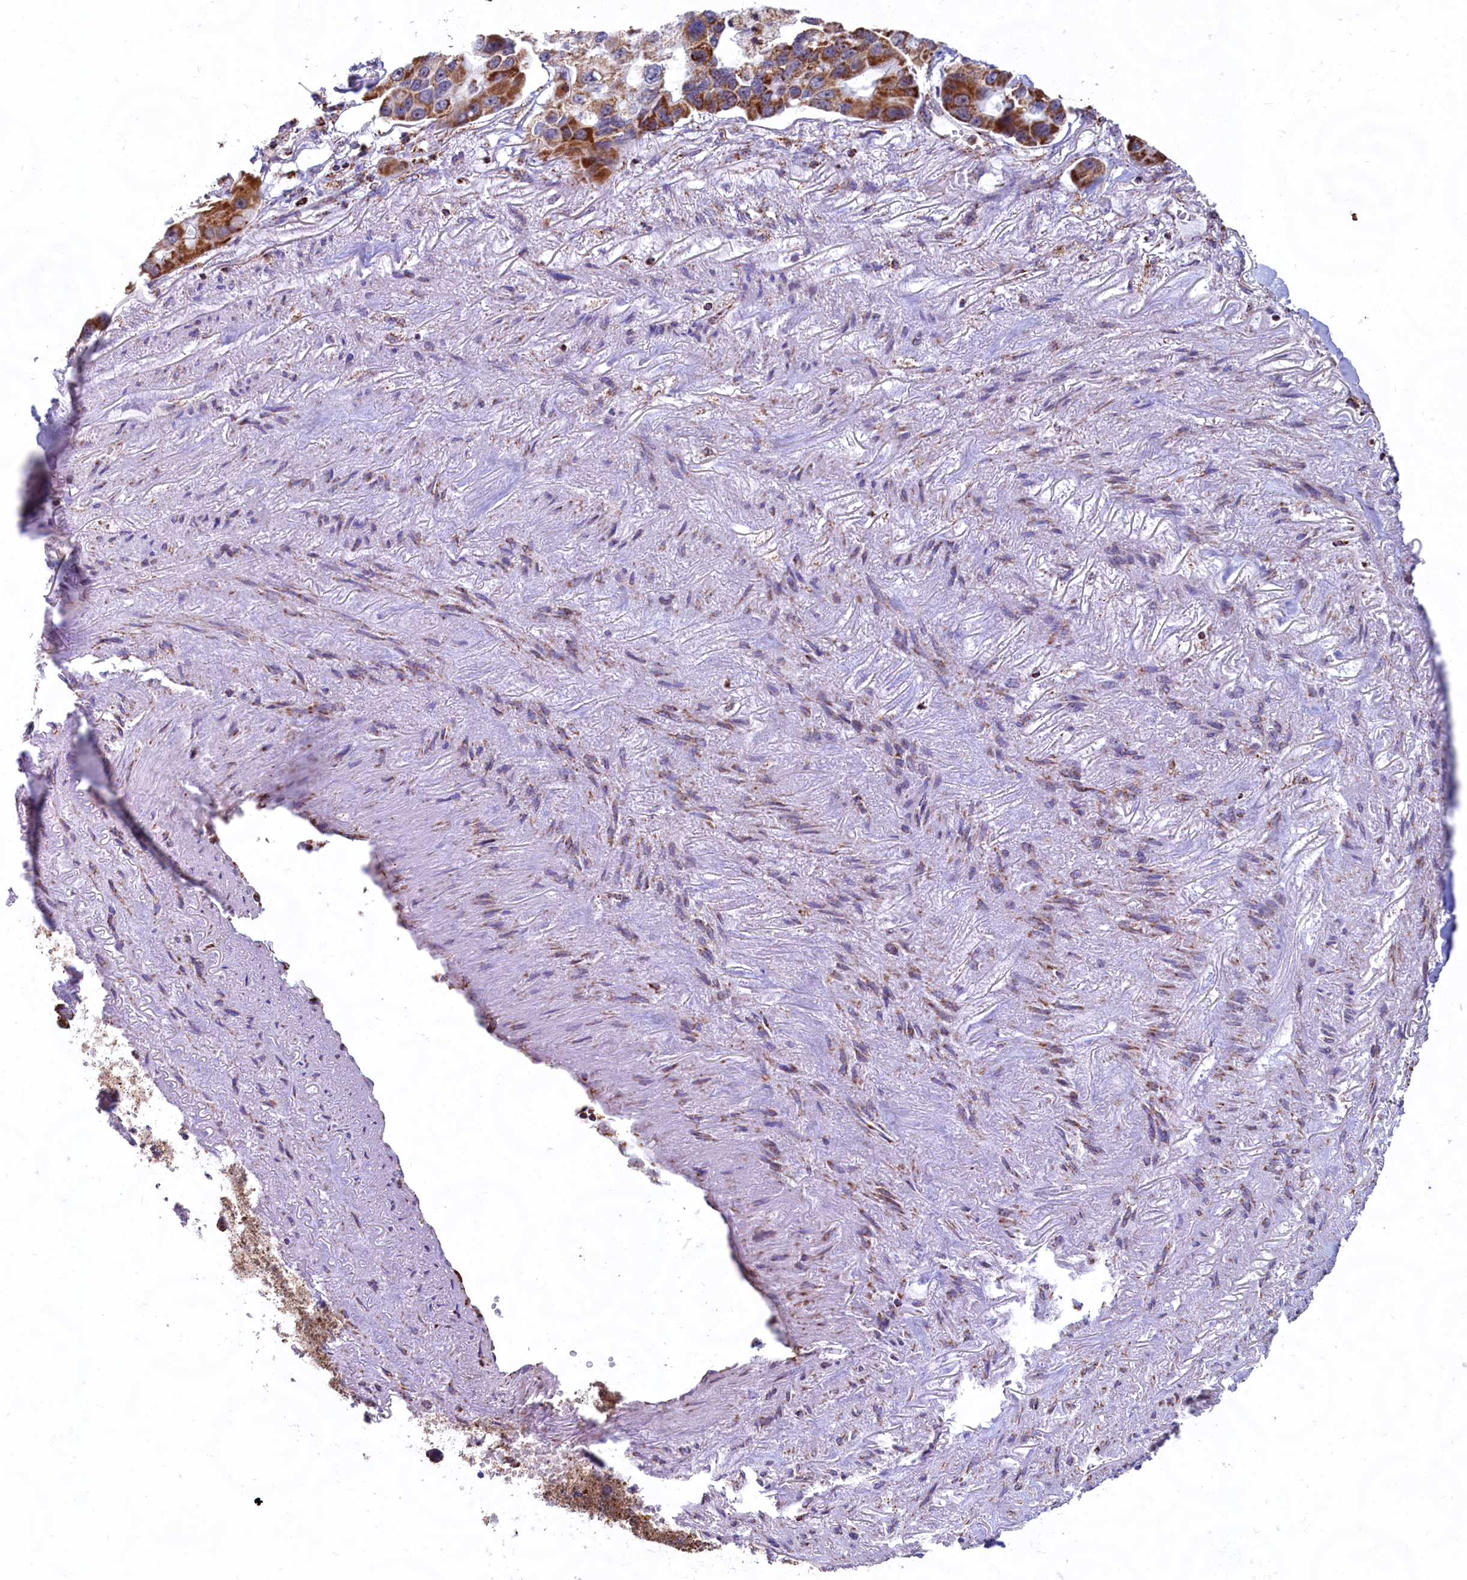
{"staining": {"intensity": "strong", "quantity": ">75%", "location": "cytoplasmic/membranous"}, "tissue": "lung cancer", "cell_type": "Tumor cells", "image_type": "cancer", "snomed": [{"axis": "morphology", "description": "Adenocarcinoma, NOS"}, {"axis": "topography", "description": "Lung"}], "caption": "This is an image of IHC staining of lung cancer, which shows strong positivity in the cytoplasmic/membranous of tumor cells.", "gene": "C1D", "patient": {"sex": "female", "age": 54}}